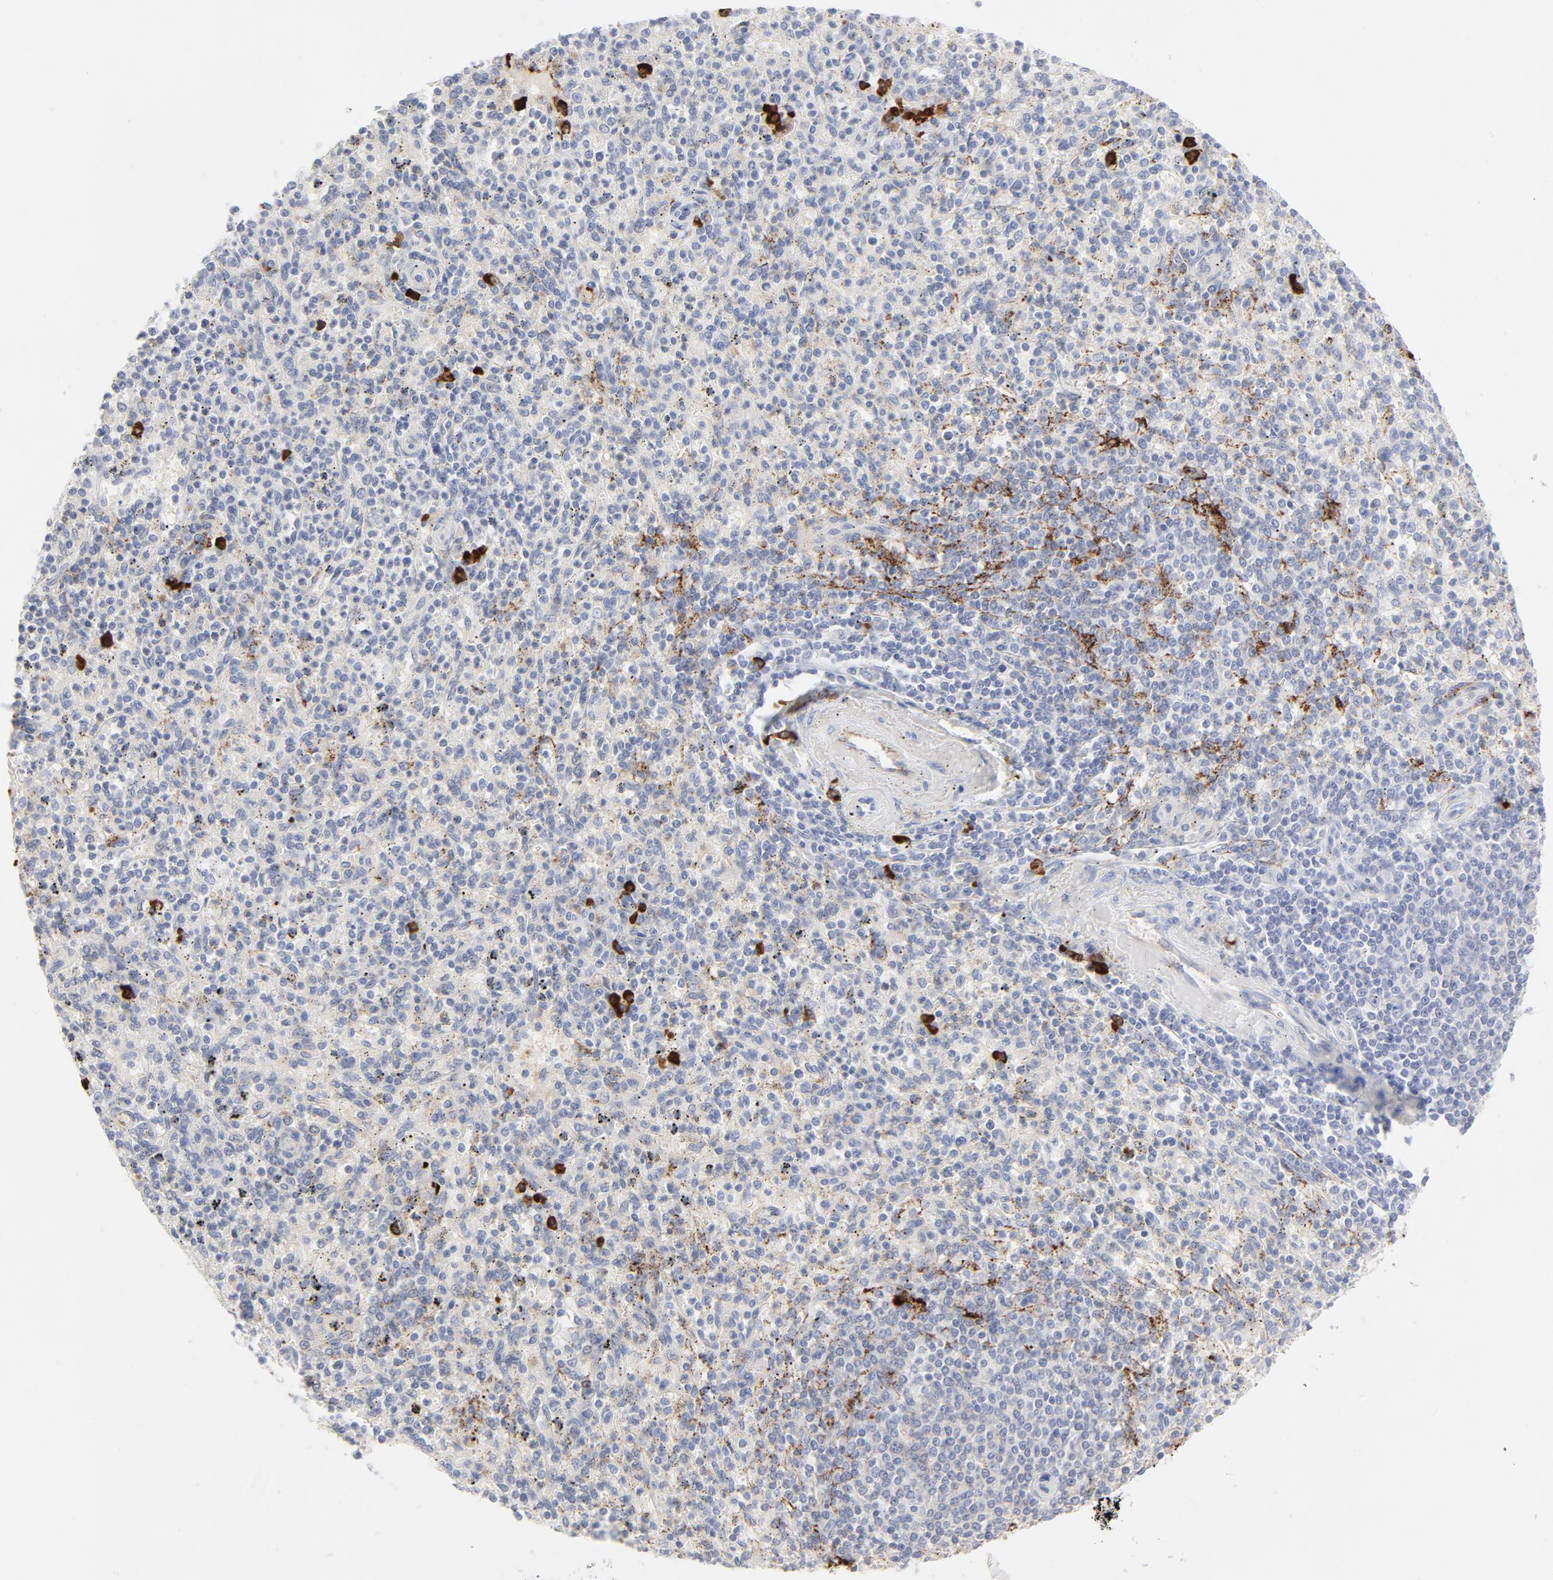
{"staining": {"intensity": "strong", "quantity": "<25%", "location": "cytoplasmic/membranous"}, "tissue": "spleen", "cell_type": "Cells in red pulp", "image_type": "normal", "snomed": [{"axis": "morphology", "description": "Normal tissue, NOS"}, {"axis": "topography", "description": "Spleen"}], "caption": "This micrograph exhibits immunohistochemistry (IHC) staining of unremarkable spleen, with medium strong cytoplasmic/membranous positivity in approximately <25% of cells in red pulp.", "gene": "PLAT", "patient": {"sex": "male", "age": 72}}